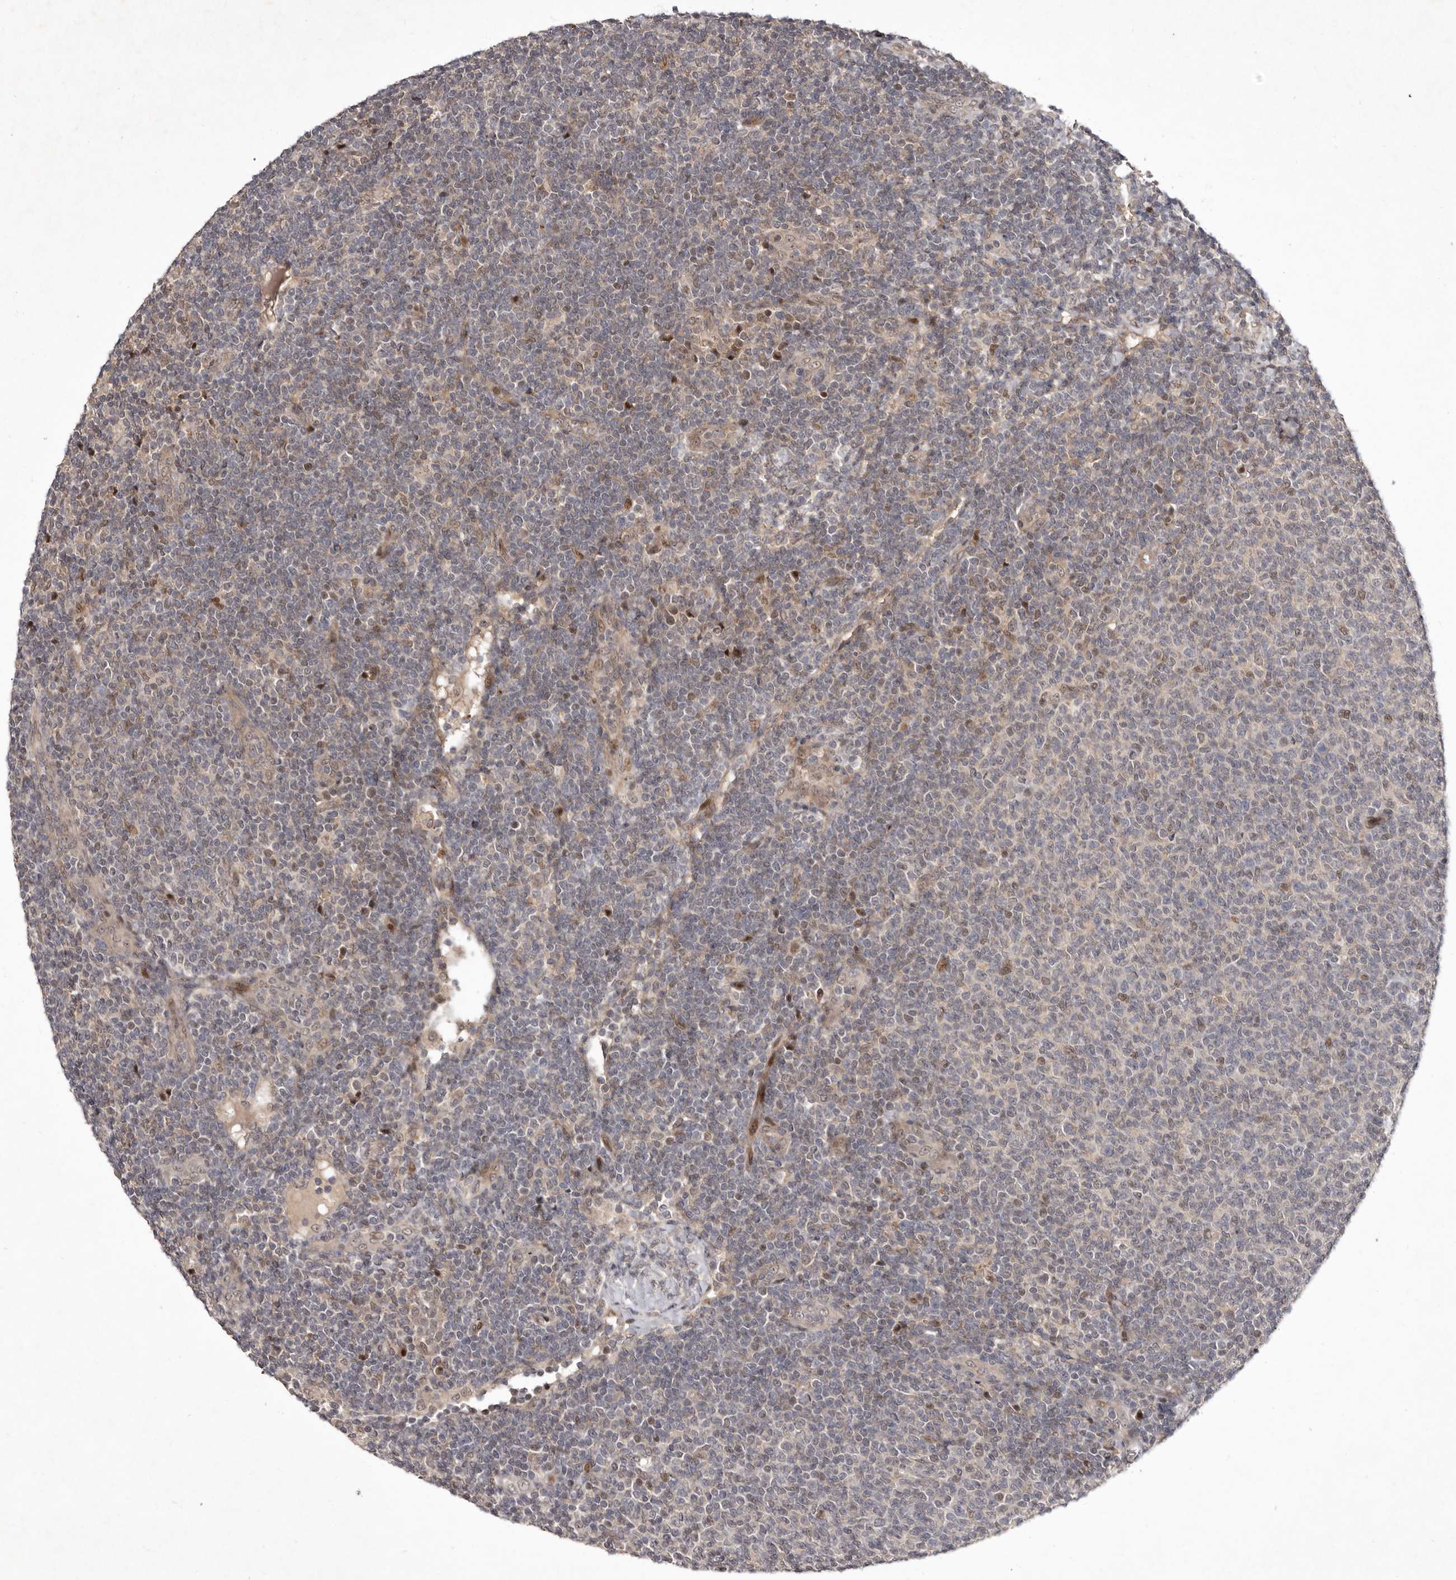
{"staining": {"intensity": "weak", "quantity": ">75%", "location": "cytoplasmic/membranous"}, "tissue": "lymphoma", "cell_type": "Tumor cells", "image_type": "cancer", "snomed": [{"axis": "morphology", "description": "Malignant lymphoma, non-Hodgkin's type, Low grade"}, {"axis": "topography", "description": "Lymph node"}], "caption": "Lymphoma stained with a brown dye shows weak cytoplasmic/membranous positive staining in about >75% of tumor cells.", "gene": "ABL1", "patient": {"sex": "male", "age": 66}}